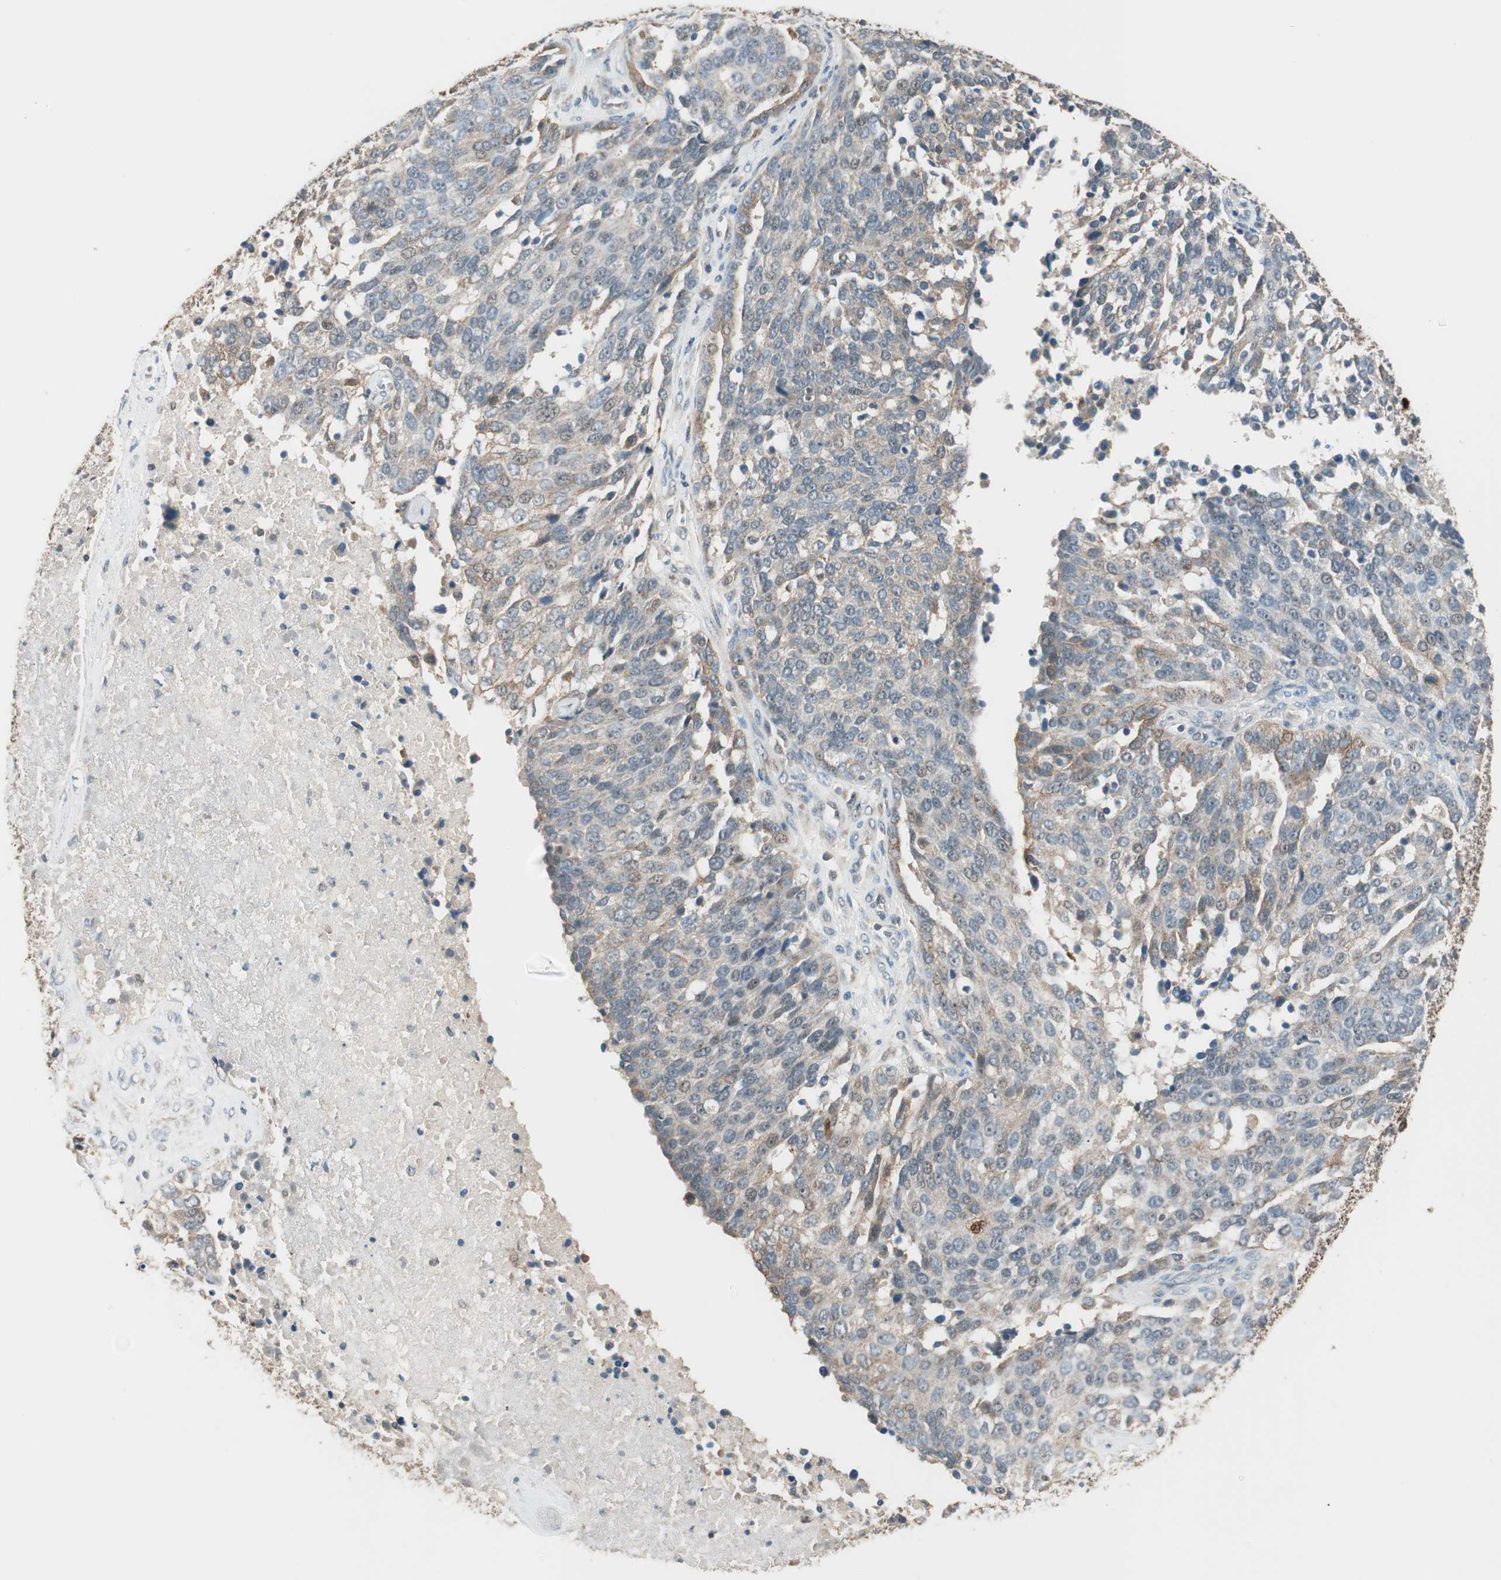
{"staining": {"intensity": "weak", "quantity": "<25%", "location": "cytoplasmic/membranous"}, "tissue": "ovarian cancer", "cell_type": "Tumor cells", "image_type": "cancer", "snomed": [{"axis": "morphology", "description": "Cystadenocarcinoma, serous, NOS"}, {"axis": "topography", "description": "Ovary"}], "caption": "The image demonstrates no staining of tumor cells in ovarian cancer (serous cystadenocarcinoma).", "gene": "TRIM21", "patient": {"sex": "female", "age": 44}}